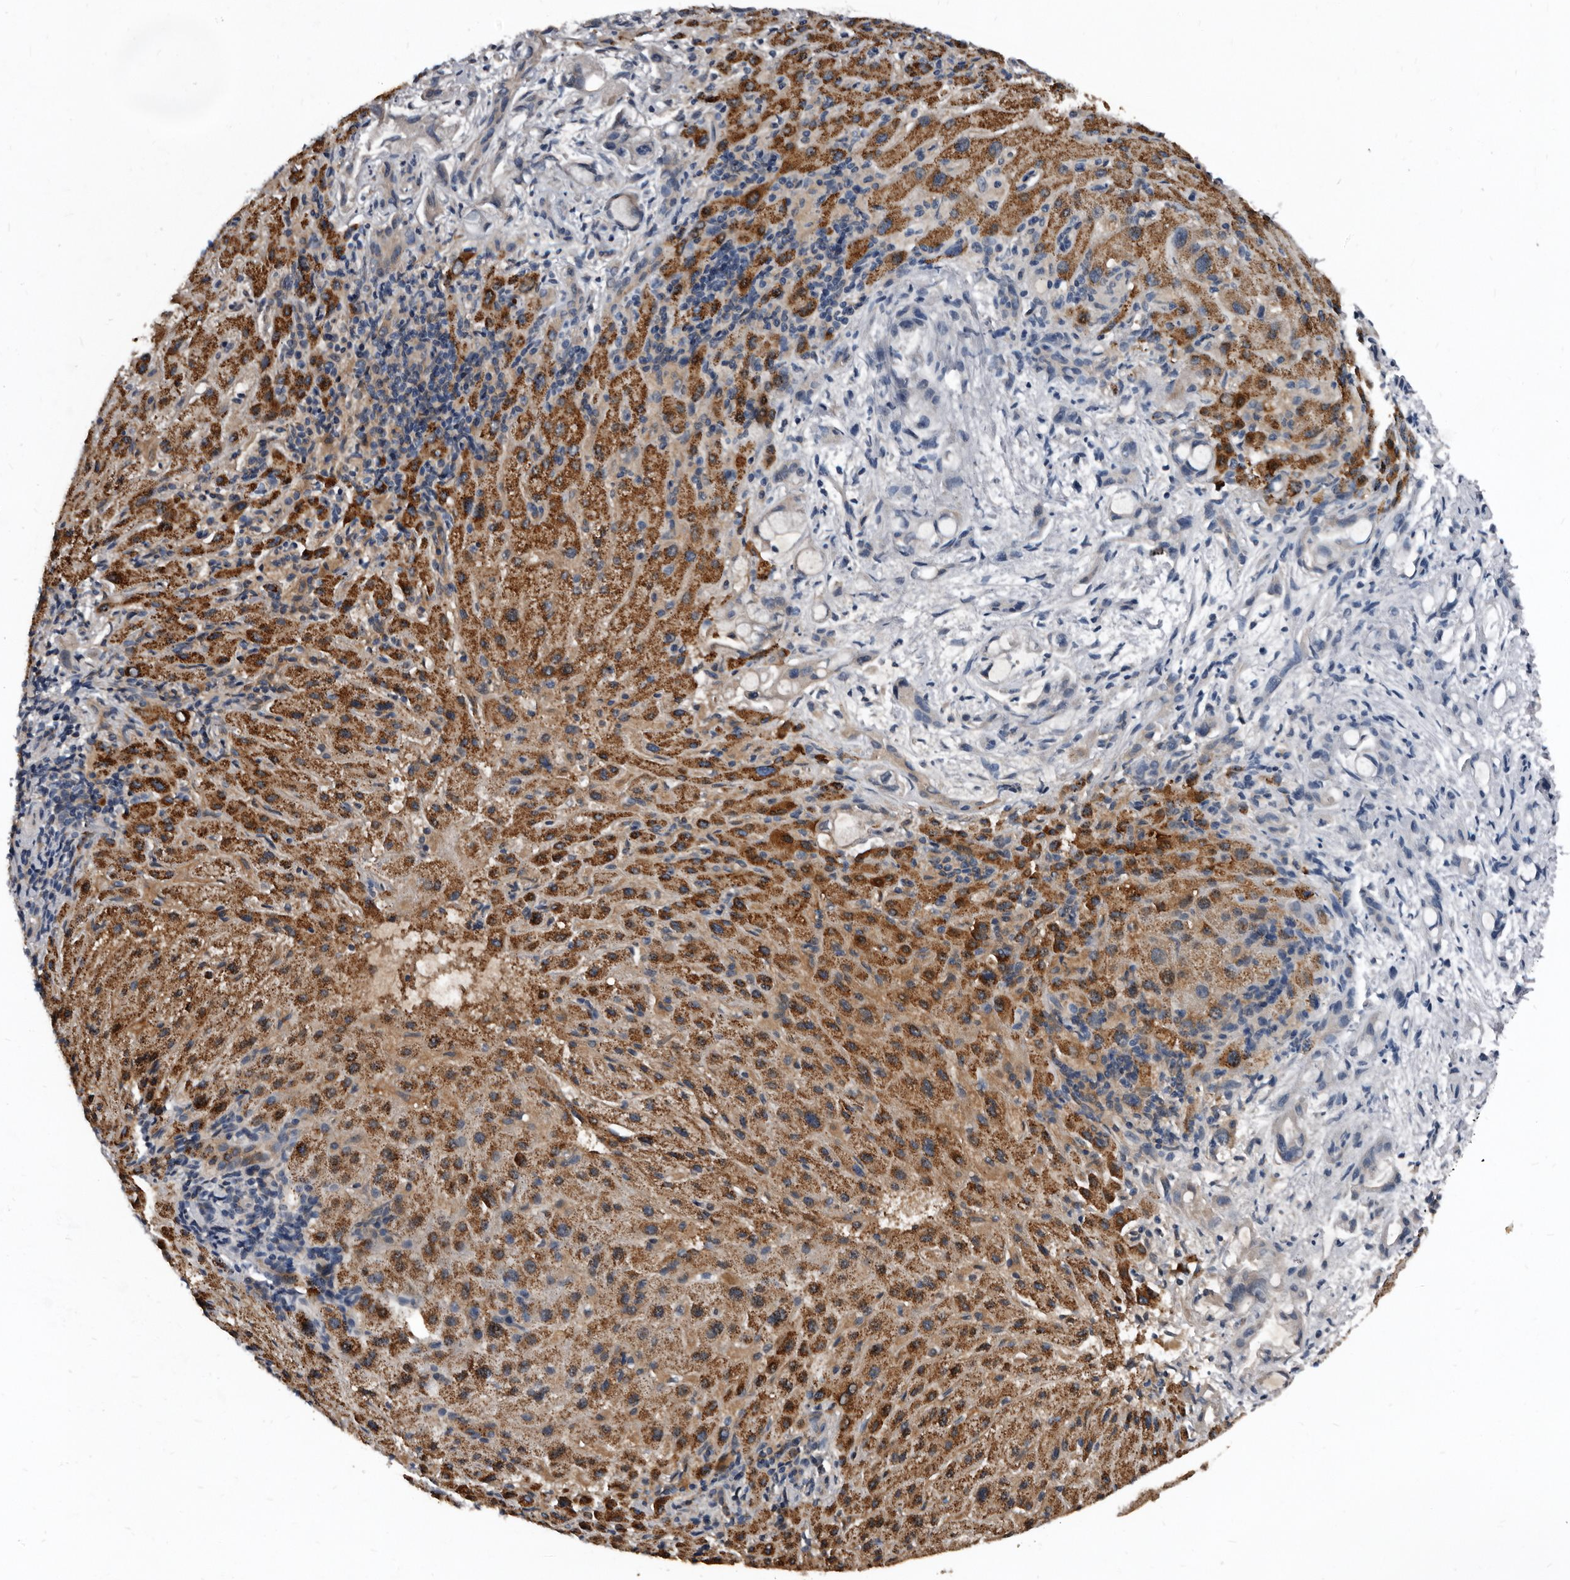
{"staining": {"intensity": "negative", "quantity": "none", "location": "none"}, "tissue": "liver cancer", "cell_type": "Tumor cells", "image_type": "cancer", "snomed": [{"axis": "morphology", "description": "Cholangiocarcinoma"}, {"axis": "topography", "description": "Liver"}], "caption": "Liver cancer stained for a protein using immunohistochemistry (IHC) exhibits no staining tumor cells.", "gene": "GREB1", "patient": {"sex": "female", "age": 72}}